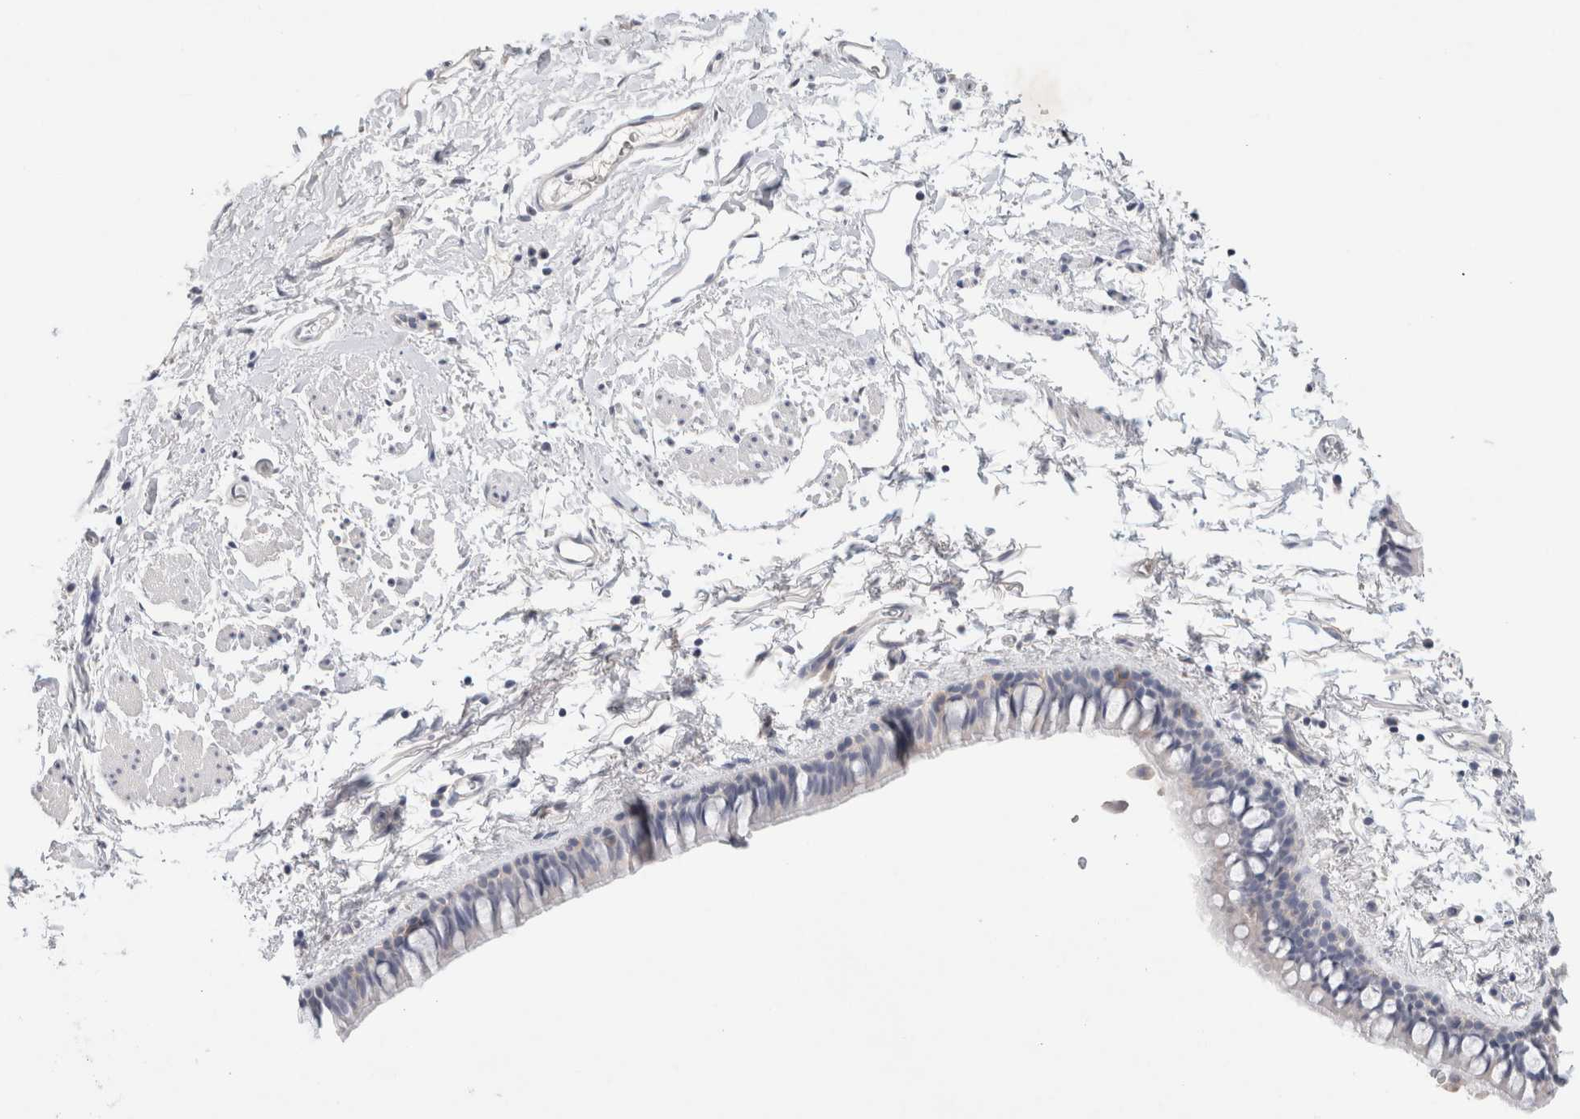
{"staining": {"intensity": "negative", "quantity": "none", "location": "none"}, "tissue": "bronchus", "cell_type": "Respiratory epithelial cells", "image_type": "normal", "snomed": [{"axis": "morphology", "description": "Normal tissue, NOS"}, {"axis": "topography", "description": "Cartilage tissue"}, {"axis": "topography", "description": "Bronchus"}, {"axis": "topography", "description": "Lung"}], "caption": "Immunohistochemistry photomicrograph of benign bronchus: bronchus stained with DAB displays no significant protein staining in respiratory epithelial cells.", "gene": "MPP2", "patient": {"sex": "male", "age": 64}}